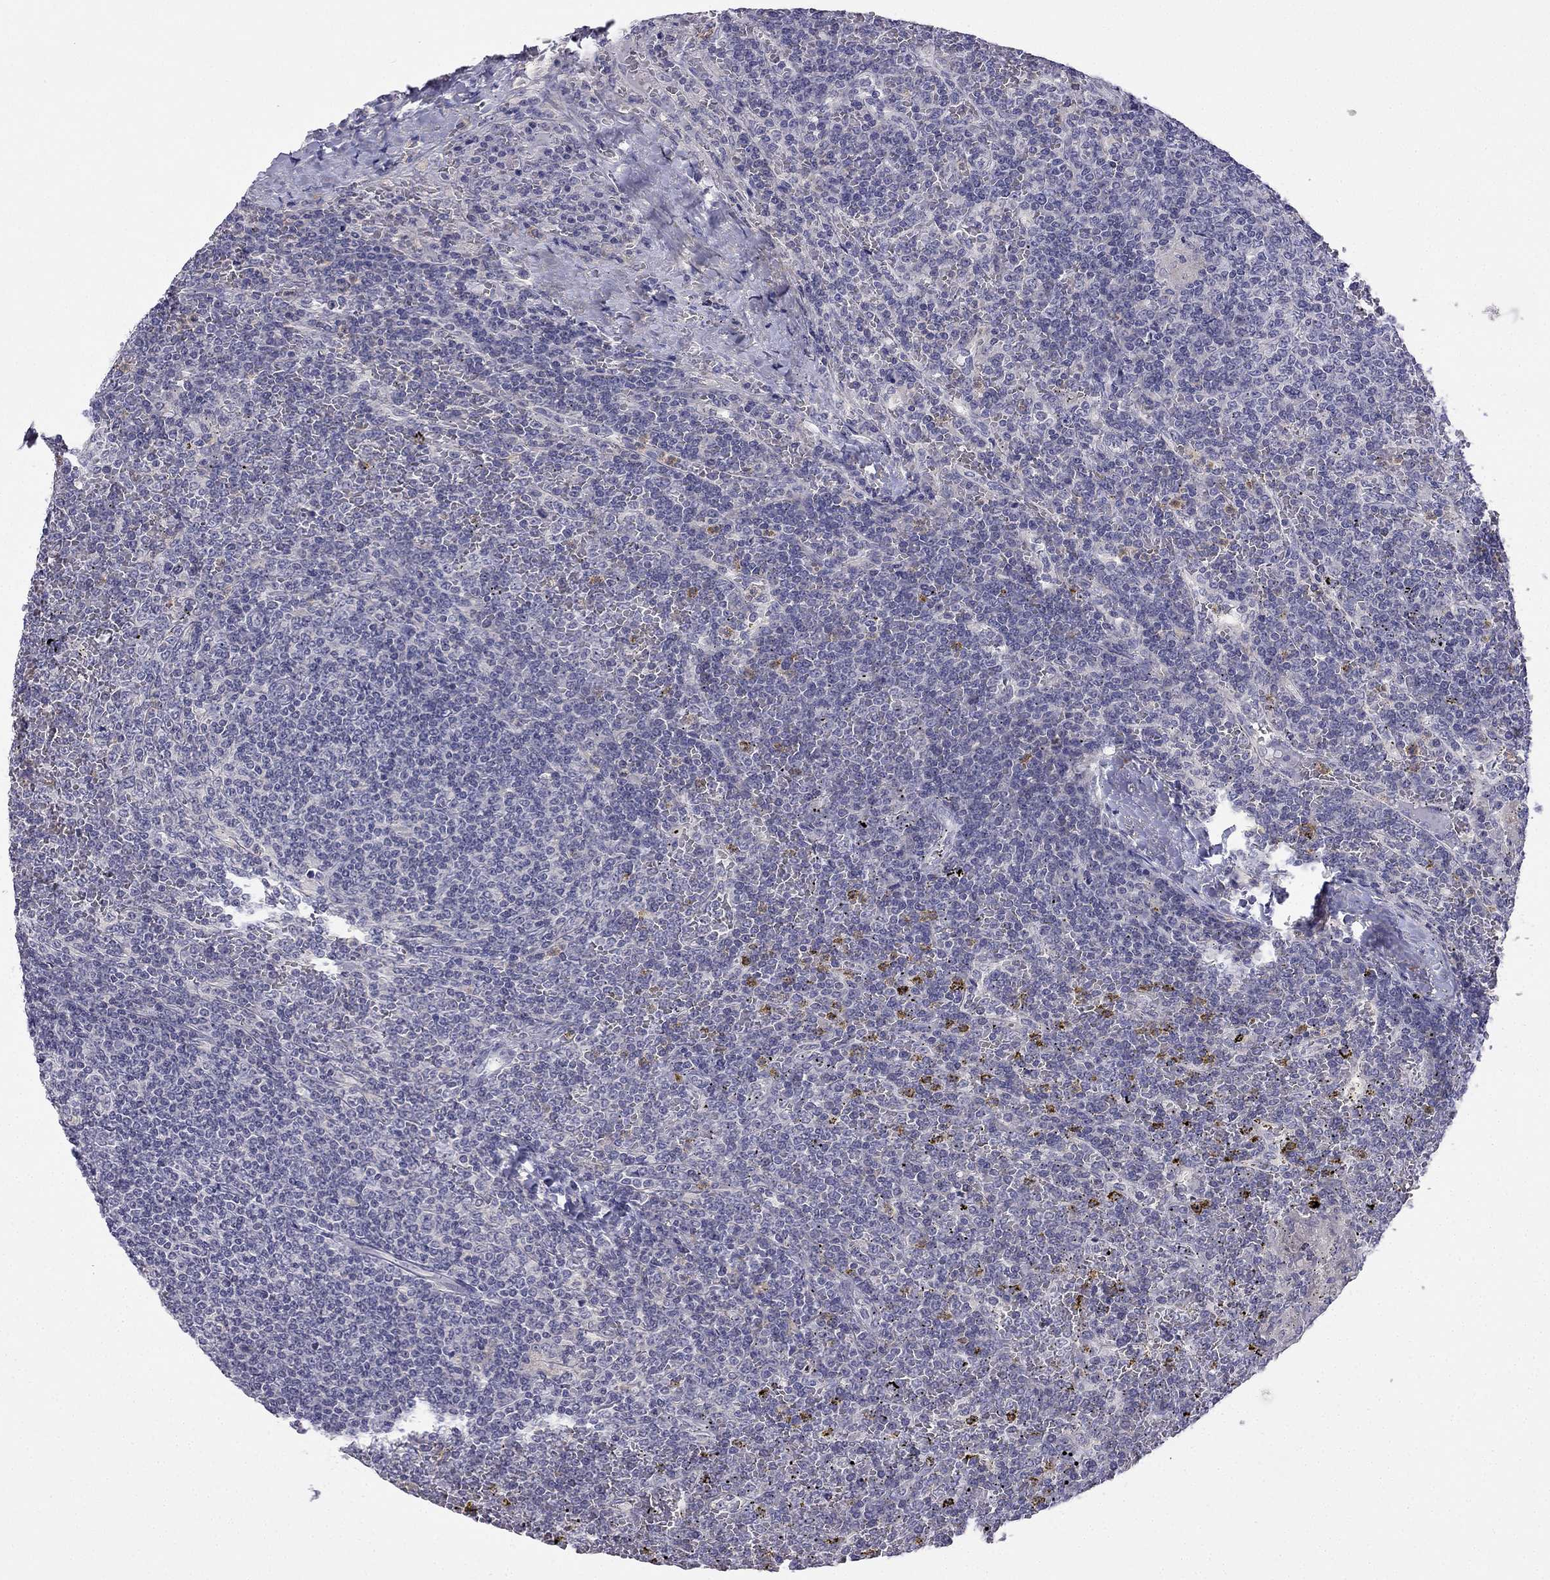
{"staining": {"intensity": "negative", "quantity": "none", "location": "none"}, "tissue": "lymphoma", "cell_type": "Tumor cells", "image_type": "cancer", "snomed": [{"axis": "morphology", "description": "Malignant lymphoma, non-Hodgkin's type, Low grade"}, {"axis": "topography", "description": "Spleen"}], "caption": "IHC photomicrograph of neoplastic tissue: lymphoma stained with DAB (3,3'-diaminobenzidine) exhibits no significant protein positivity in tumor cells.", "gene": "C16orf89", "patient": {"sex": "female", "age": 19}}